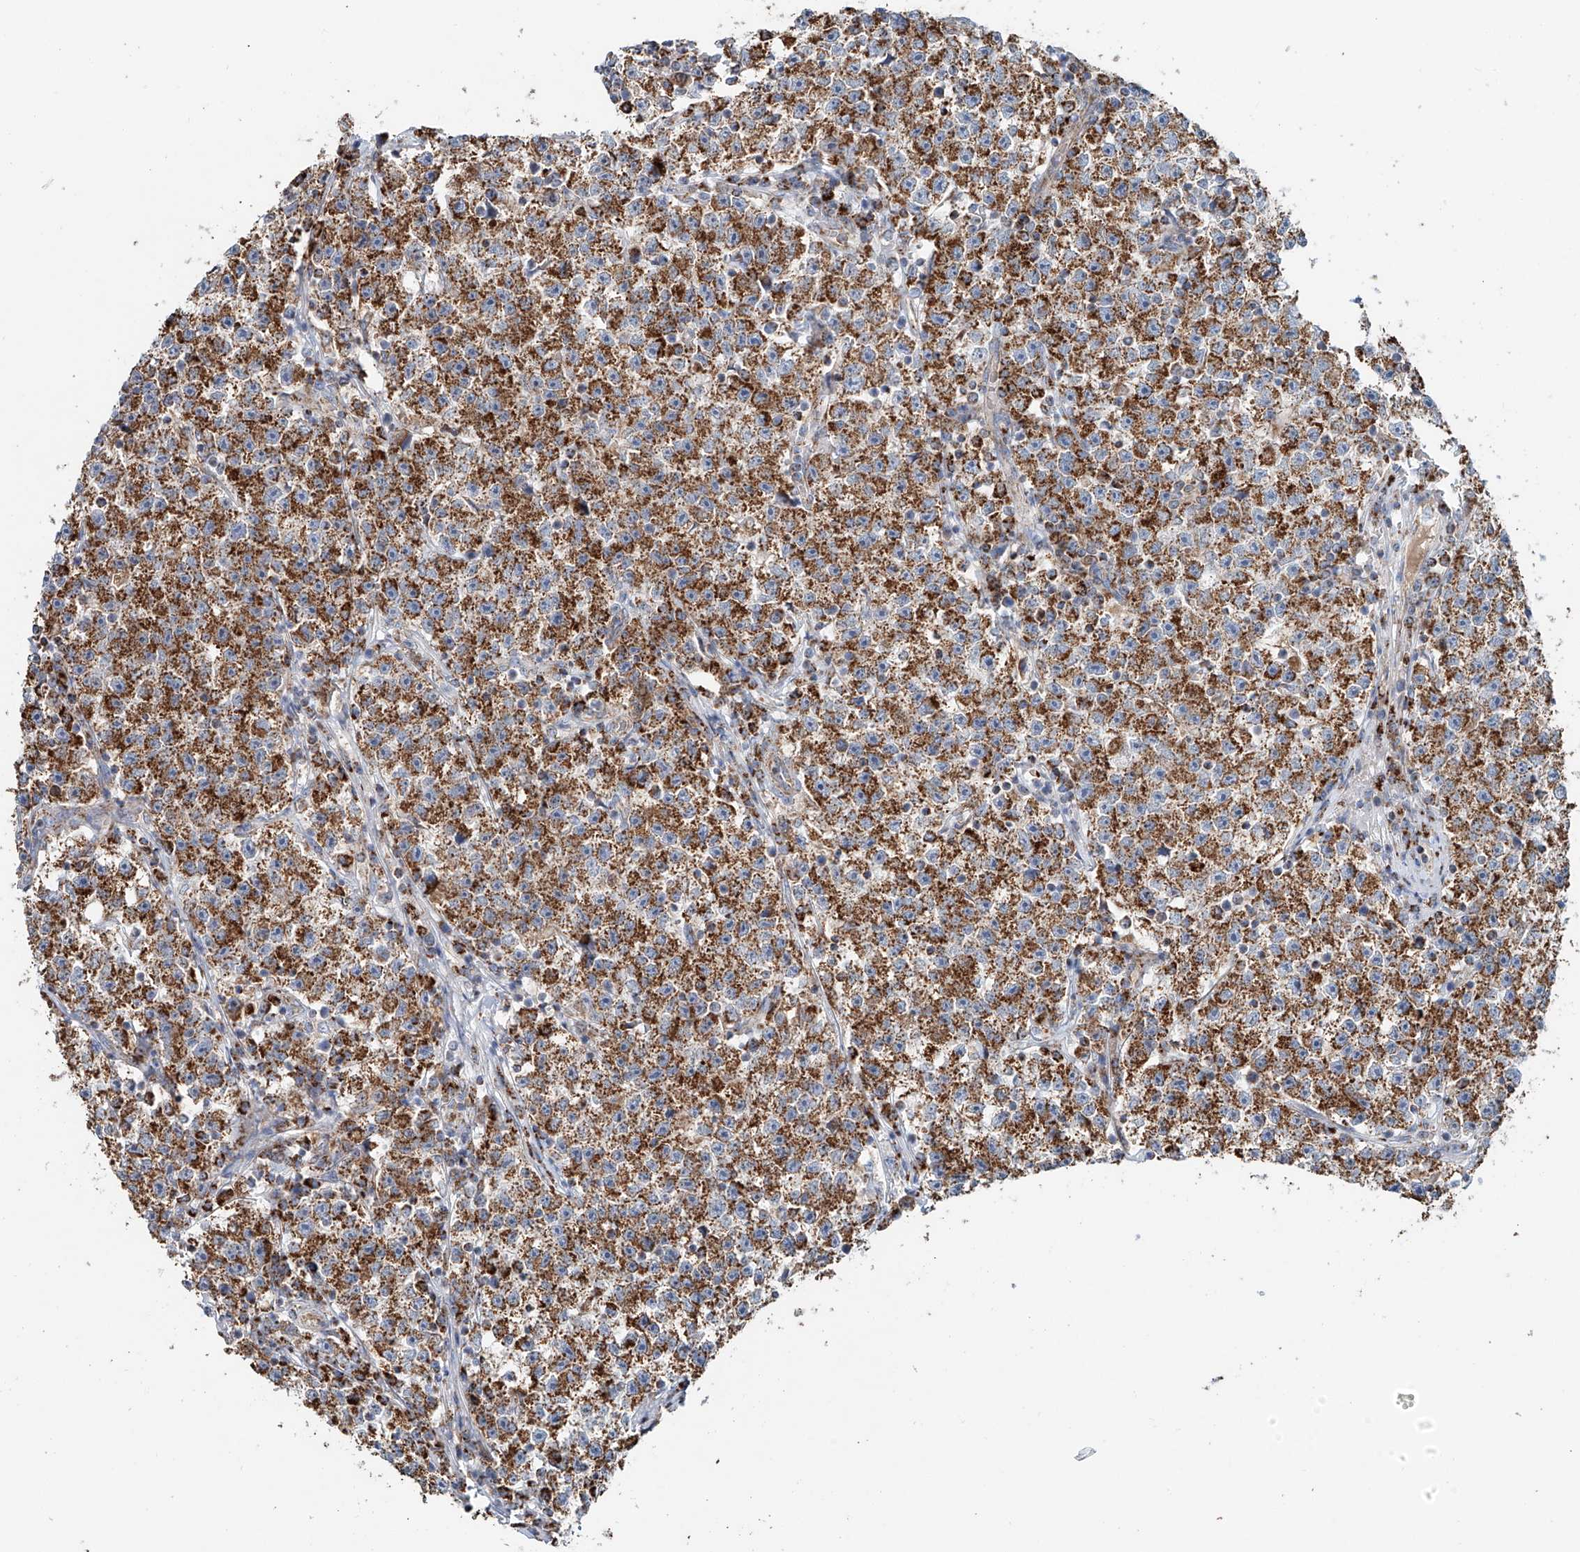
{"staining": {"intensity": "moderate", "quantity": ">75%", "location": "cytoplasmic/membranous"}, "tissue": "testis cancer", "cell_type": "Tumor cells", "image_type": "cancer", "snomed": [{"axis": "morphology", "description": "Seminoma, NOS"}, {"axis": "topography", "description": "Testis"}], "caption": "IHC (DAB (3,3'-diaminobenzidine)) staining of seminoma (testis) reveals moderate cytoplasmic/membranous protein positivity in about >75% of tumor cells.", "gene": "CARD10", "patient": {"sex": "male", "age": 22}}